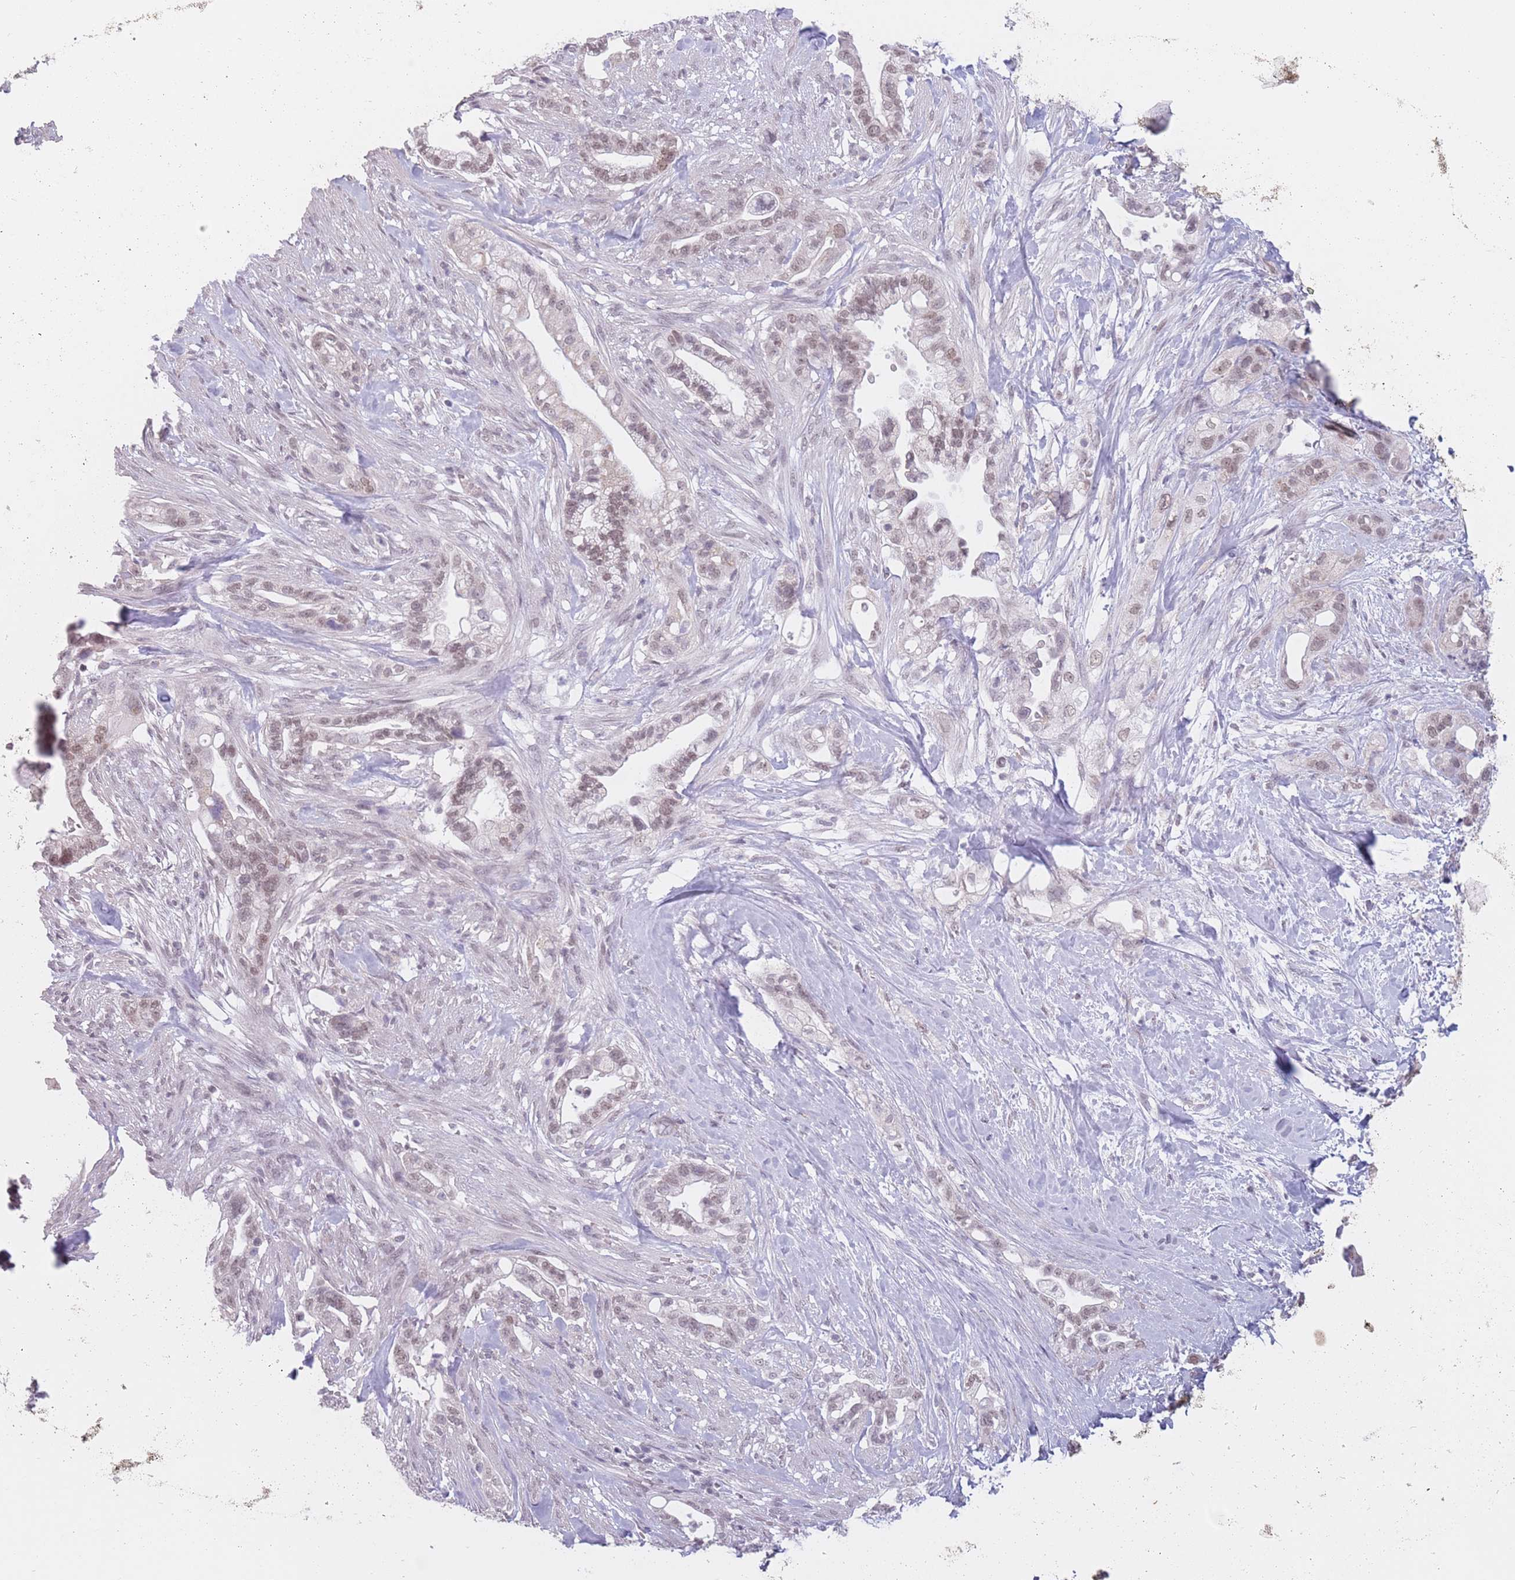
{"staining": {"intensity": "weak", "quantity": "25%-75%", "location": "nuclear"}, "tissue": "pancreatic cancer", "cell_type": "Tumor cells", "image_type": "cancer", "snomed": [{"axis": "morphology", "description": "Adenocarcinoma, NOS"}, {"axis": "topography", "description": "Pancreas"}], "caption": "There is low levels of weak nuclear staining in tumor cells of pancreatic cancer (adenocarcinoma), as demonstrated by immunohistochemical staining (brown color).", "gene": "ZNF574", "patient": {"sex": "male", "age": 44}}